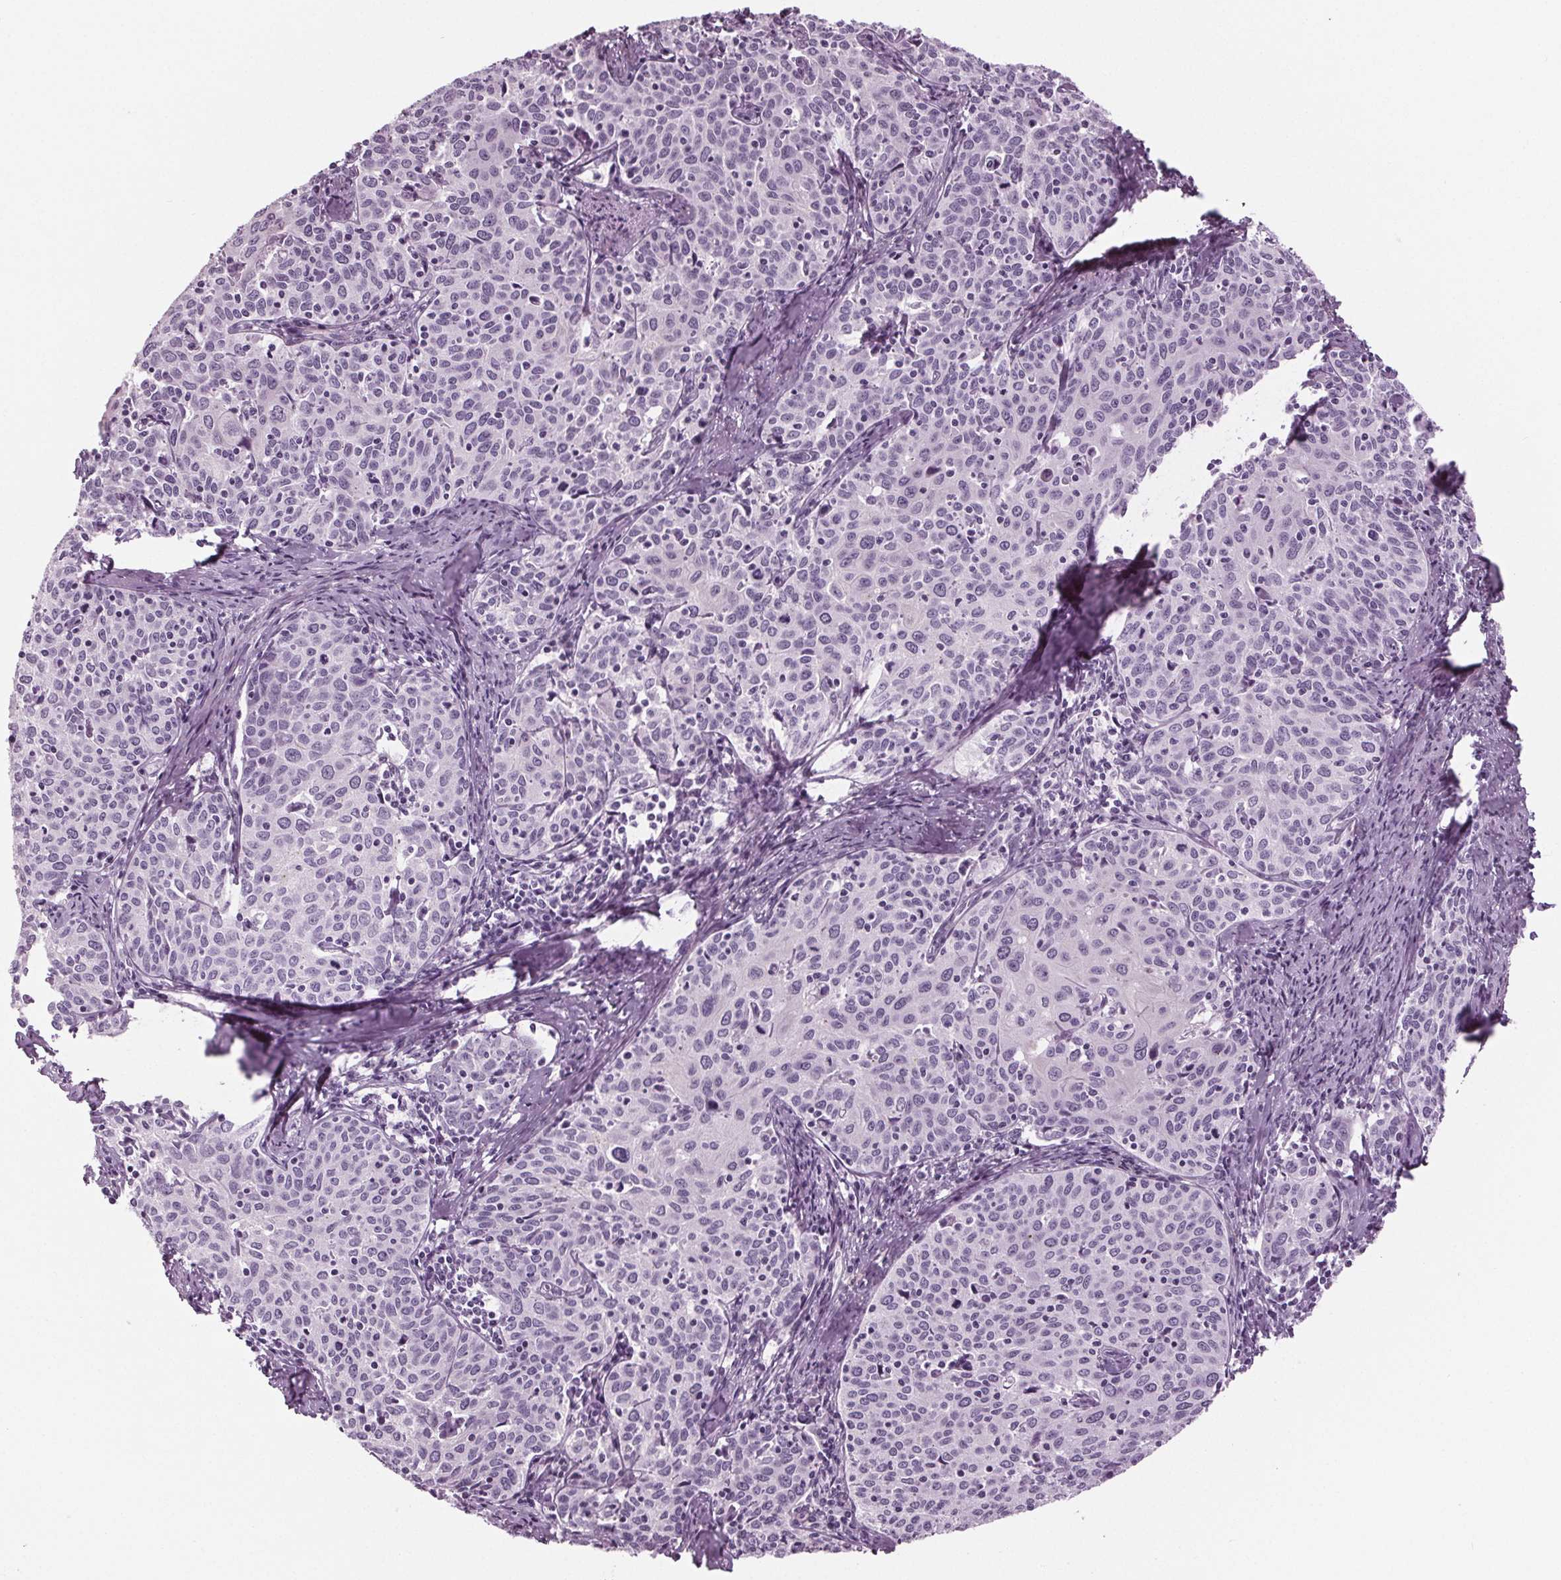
{"staining": {"intensity": "negative", "quantity": "none", "location": "none"}, "tissue": "cervical cancer", "cell_type": "Tumor cells", "image_type": "cancer", "snomed": [{"axis": "morphology", "description": "Squamous cell carcinoma, NOS"}, {"axis": "topography", "description": "Cervix"}], "caption": "The immunohistochemistry photomicrograph has no significant staining in tumor cells of squamous cell carcinoma (cervical) tissue.", "gene": "BHLHE22", "patient": {"sex": "female", "age": 62}}